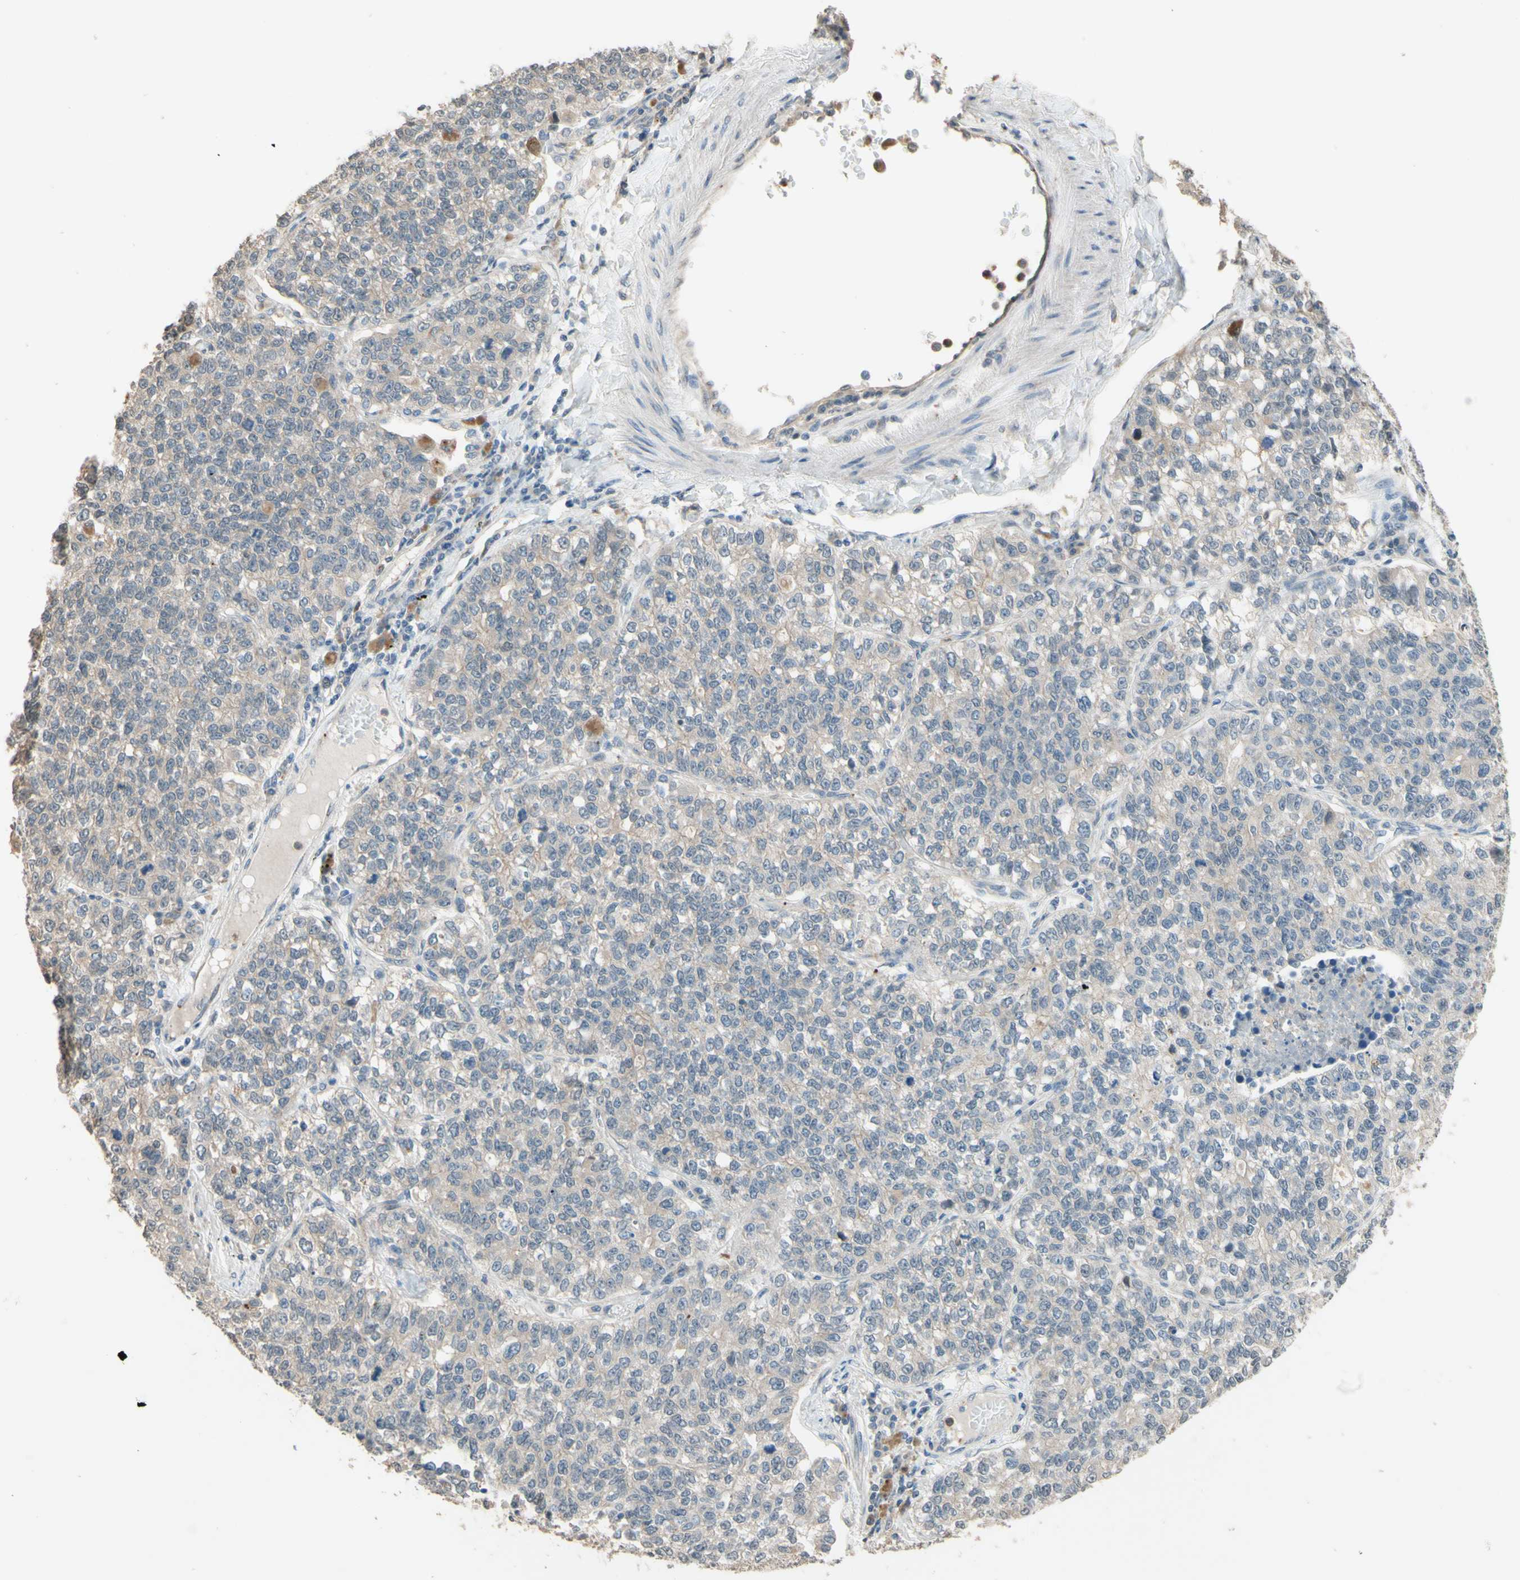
{"staining": {"intensity": "negative", "quantity": "none", "location": "none"}, "tissue": "lung cancer", "cell_type": "Tumor cells", "image_type": "cancer", "snomed": [{"axis": "morphology", "description": "Adenocarcinoma, NOS"}, {"axis": "topography", "description": "Lung"}], "caption": "Tumor cells are negative for brown protein staining in lung cancer.", "gene": "SMIM19", "patient": {"sex": "male", "age": 49}}